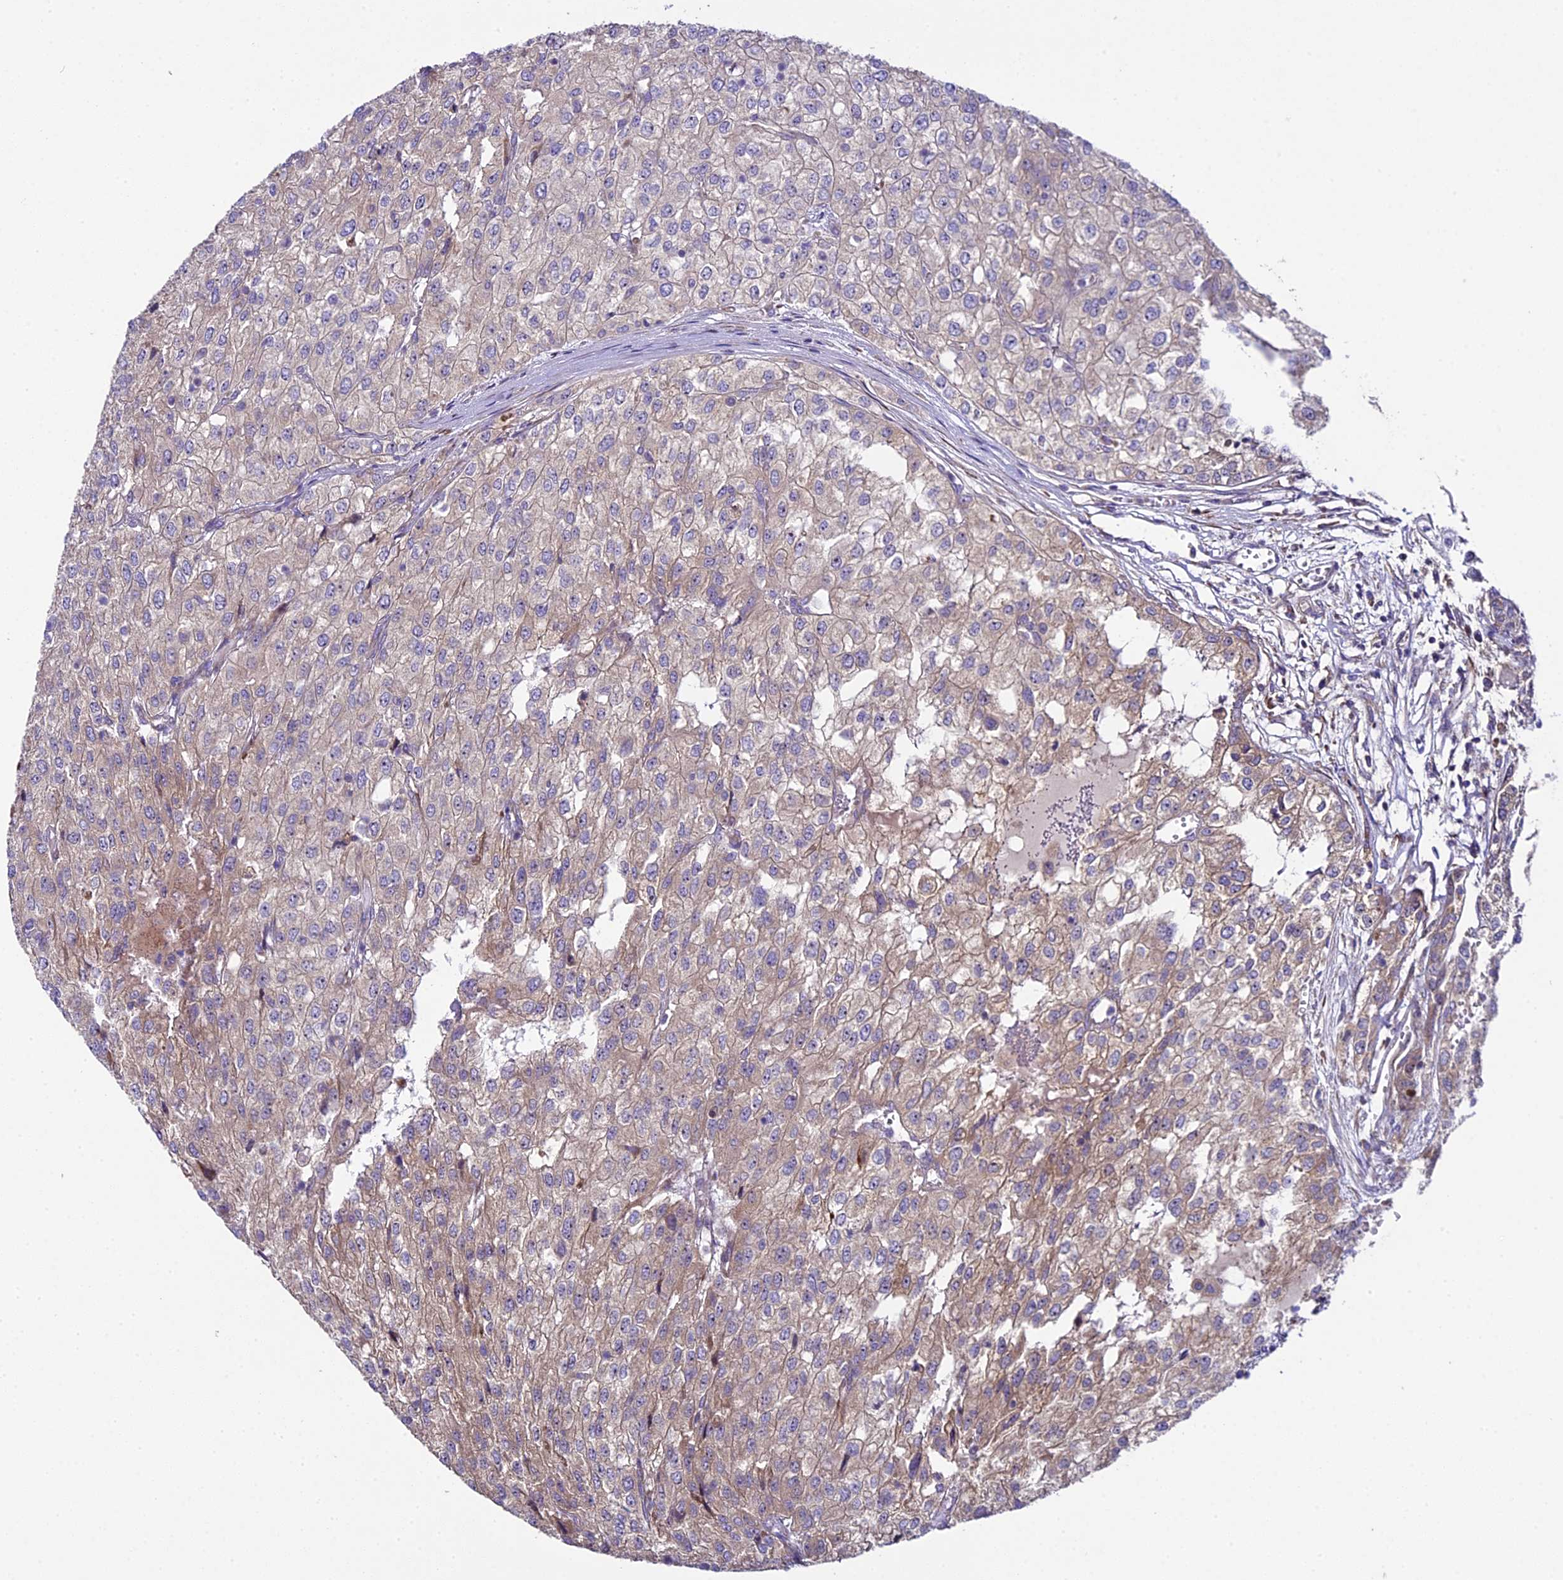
{"staining": {"intensity": "weak", "quantity": "25%-75%", "location": "cytoplasmic/membranous"}, "tissue": "renal cancer", "cell_type": "Tumor cells", "image_type": "cancer", "snomed": [{"axis": "morphology", "description": "Adenocarcinoma, NOS"}, {"axis": "topography", "description": "Kidney"}], "caption": "This micrograph shows IHC staining of adenocarcinoma (renal), with low weak cytoplasmic/membranous expression in approximately 25%-75% of tumor cells.", "gene": "SPIRE1", "patient": {"sex": "female", "age": 54}}